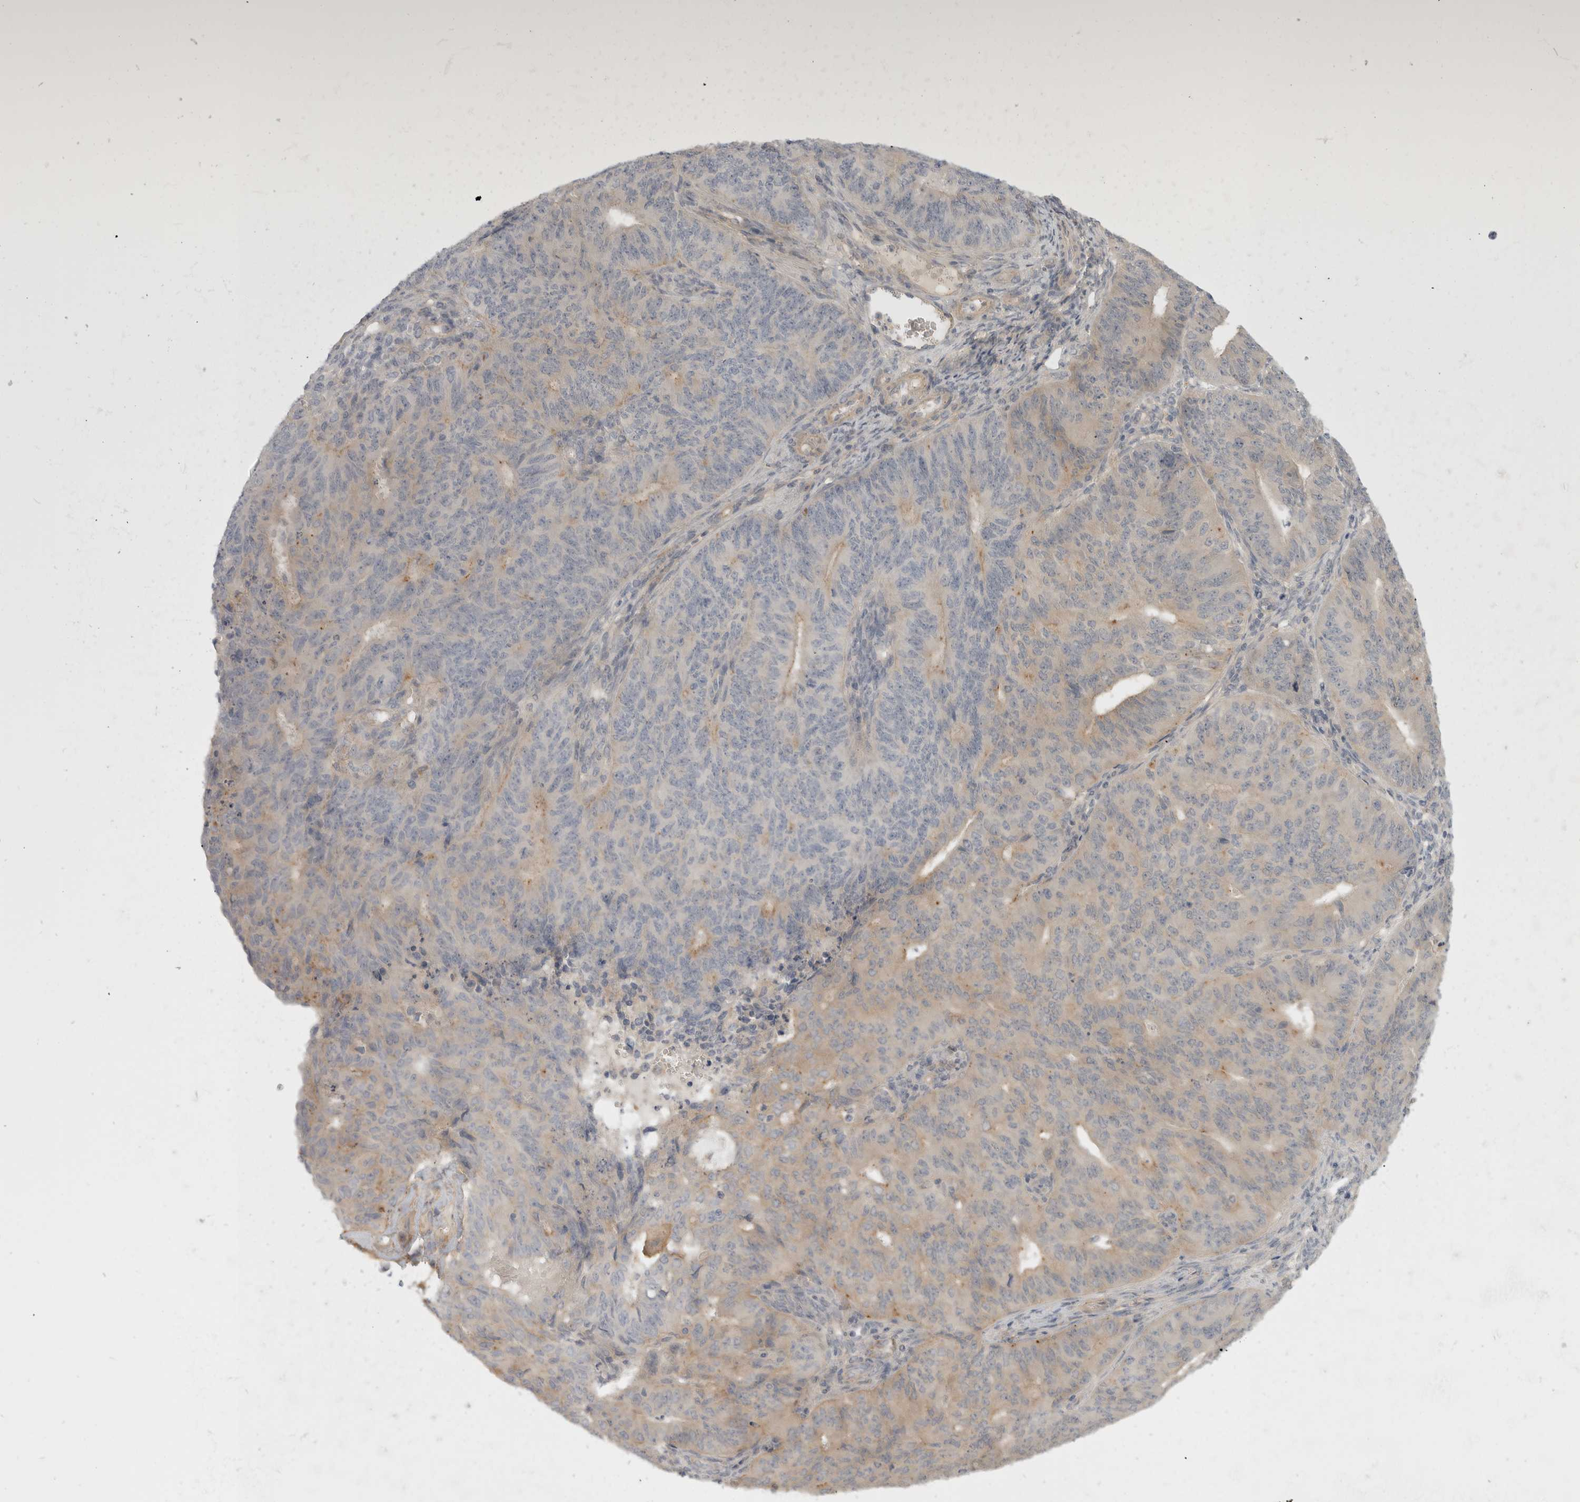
{"staining": {"intensity": "moderate", "quantity": "<25%", "location": "cytoplasmic/membranous"}, "tissue": "endometrial cancer", "cell_type": "Tumor cells", "image_type": "cancer", "snomed": [{"axis": "morphology", "description": "Adenocarcinoma, NOS"}, {"axis": "topography", "description": "Endometrium"}], "caption": "Adenocarcinoma (endometrial) was stained to show a protein in brown. There is low levels of moderate cytoplasmic/membranous expression in about <25% of tumor cells.", "gene": "TOM1L2", "patient": {"sex": "female", "age": 32}}